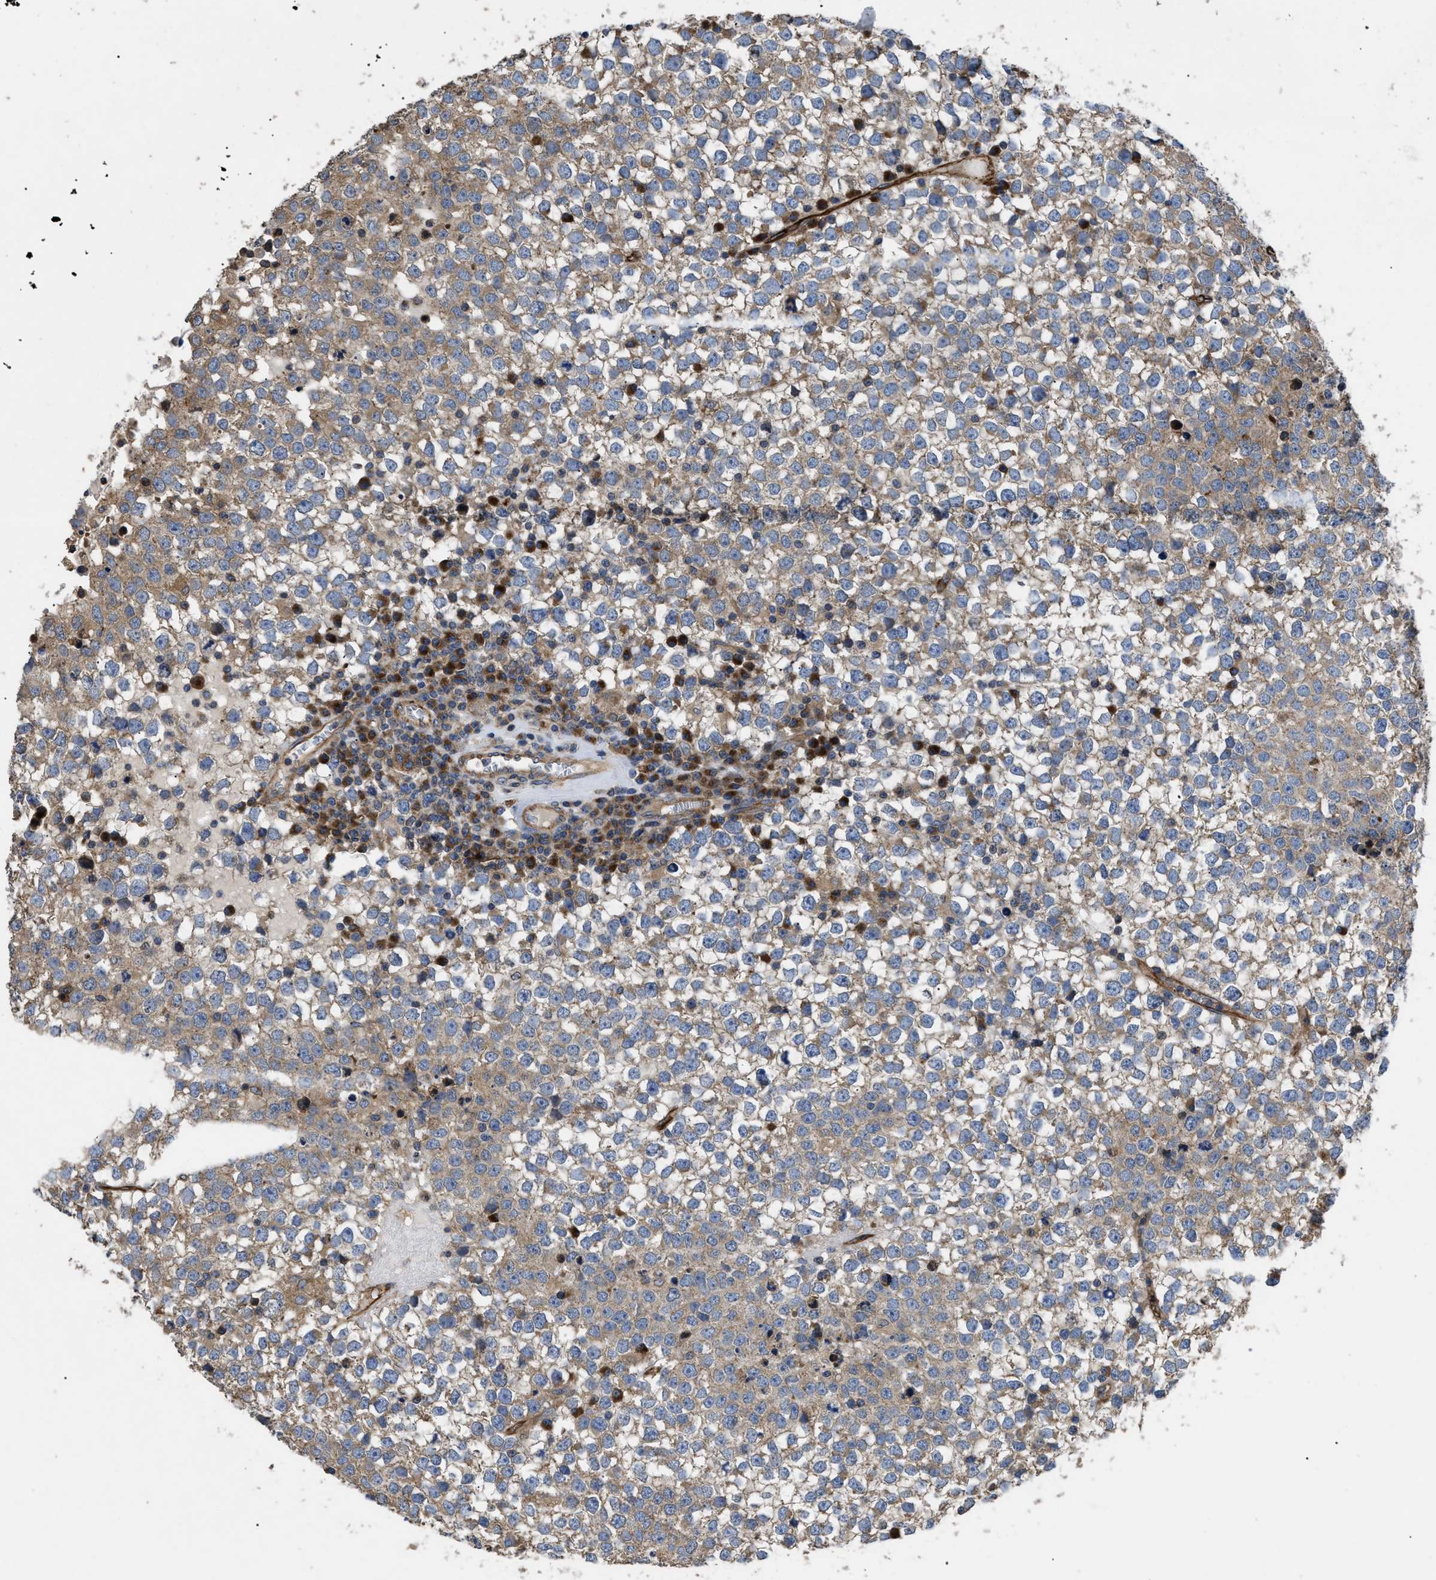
{"staining": {"intensity": "weak", "quantity": "25%-75%", "location": "cytoplasmic/membranous"}, "tissue": "testis cancer", "cell_type": "Tumor cells", "image_type": "cancer", "snomed": [{"axis": "morphology", "description": "Seminoma, NOS"}, {"axis": "topography", "description": "Testis"}], "caption": "Immunohistochemical staining of seminoma (testis) exhibits low levels of weak cytoplasmic/membranous protein staining in approximately 25%-75% of tumor cells. (DAB IHC with brightfield microscopy, high magnification).", "gene": "NT5E", "patient": {"sex": "male", "age": 65}}